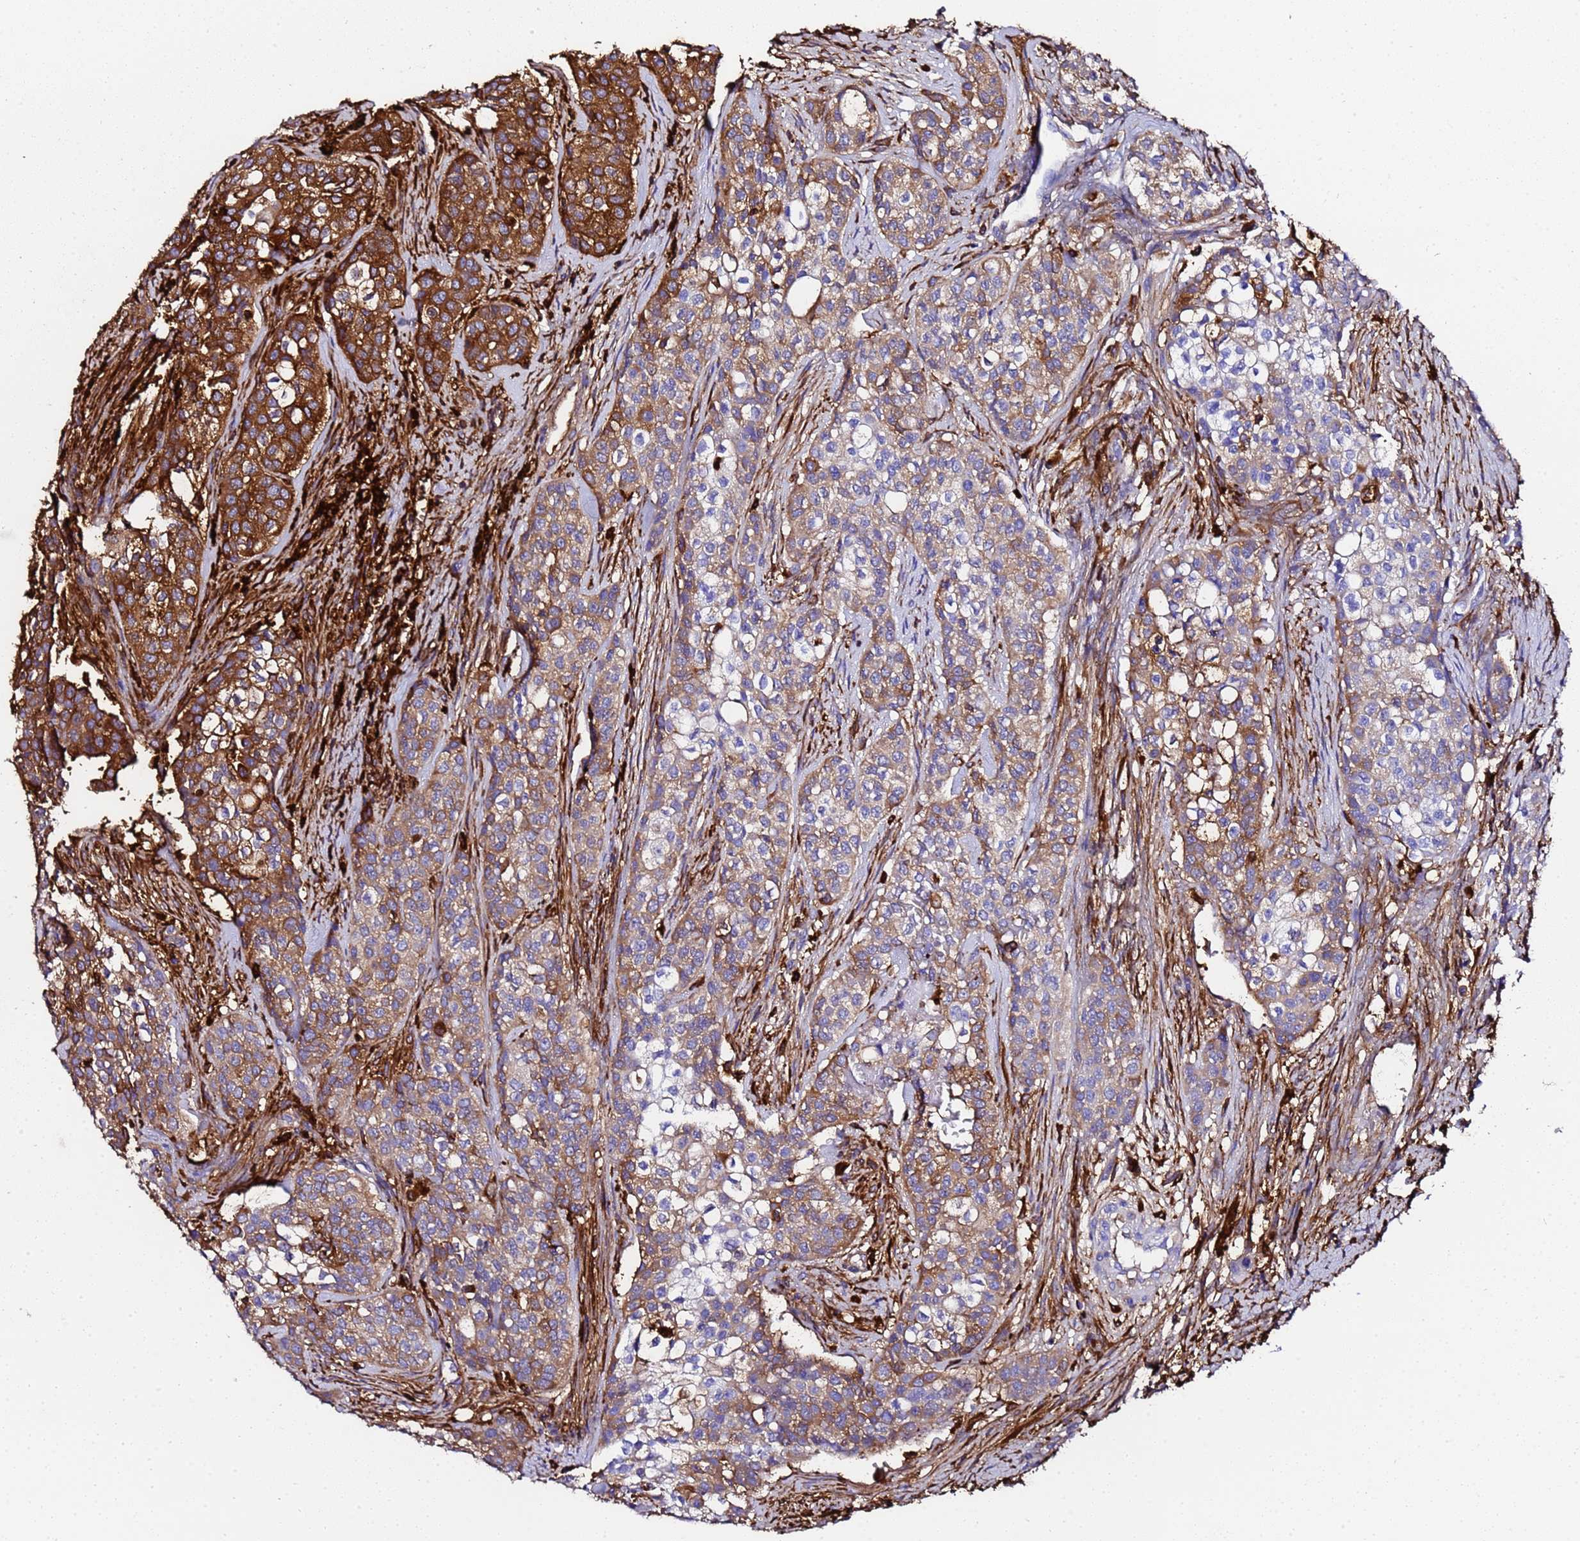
{"staining": {"intensity": "moderate", "quantity": ">75%", "location": "cytoplasmic/membranous"}, "tissue": "head and neck cancer", "cell_type": "Tumor cells", "image_type": "cancer", "snomed": [{"axis": "morphology", "description": "Adenocarcinoma, NOS"}, {"axis": "topography", "description": "Head-Neck"}], "caption": "Protein expression by immunohistochemistry (IHC) displays moderate cytoplasmic/membranous expression in about >75% of tumor cells in adenocarcinoma (head and neck). (brown staining indicates protein expression, while blue staining denotes nuclei).", "gene": "FTL", "patient": {"sex": "male", "age": 81}}